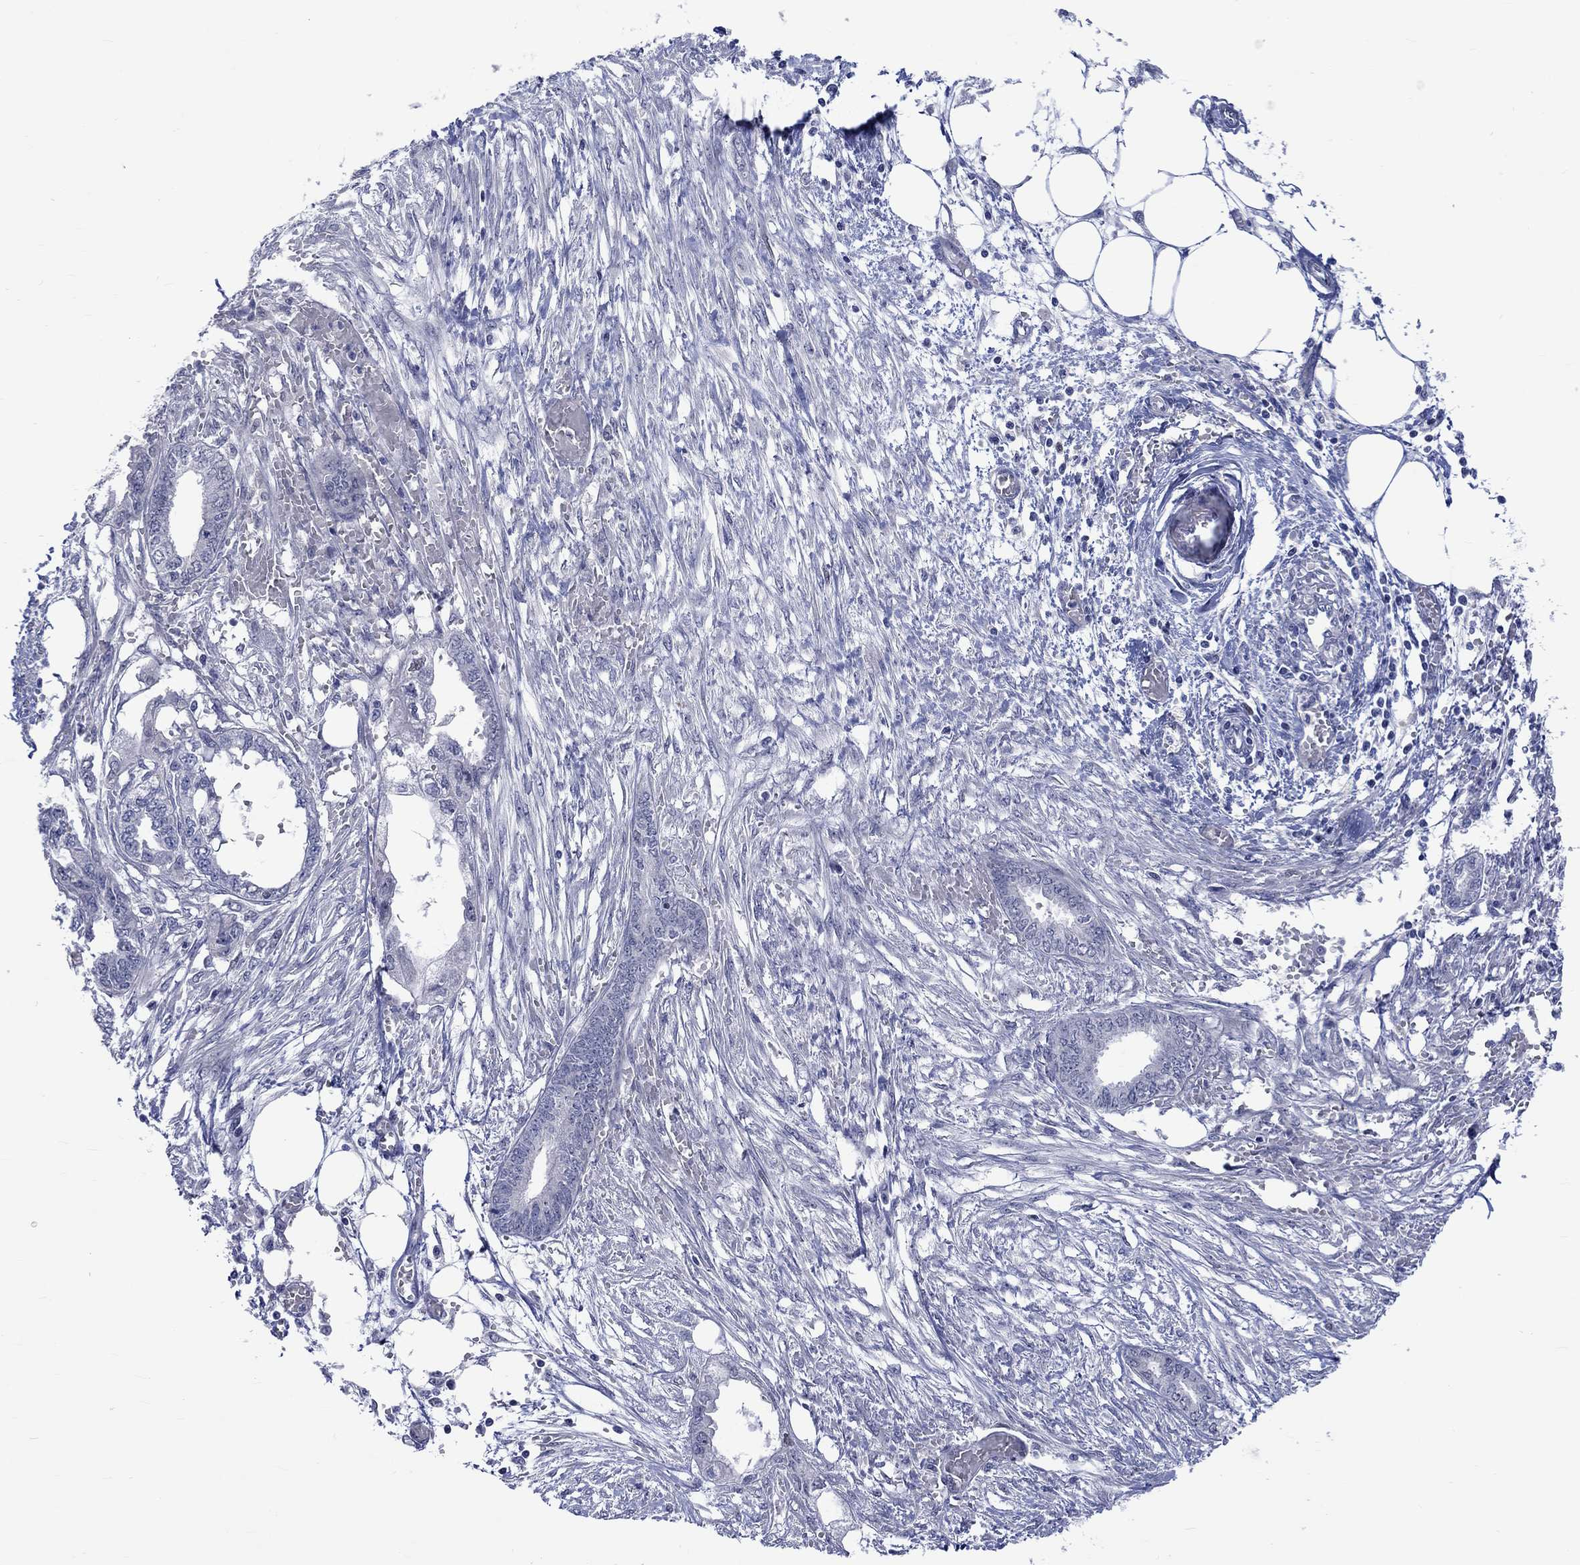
{"staining": {"intensity": "negative", "quantity": "none", "location": "none"}, "tissue": "endometrial cancer", "cell_type": "Tumor cells", "image_type": "cancer", "snomed": [{"axis": "morphology", "description": "Adenocarcinoma, NOS"}, {"axis": "morphology", "description": "Adenocarcinoma, metastatic, NOS"}, {"axis": "topography", "description": "Adipose tissue"}, {"axis": "topography", "description": "Endometrium"}], "caption": "Human endometrial cancer (metastatic adenocarcinoma) stained for a protein using immunohistochemistry shows no positivity in tumor cells.", "gene": "E2F8", "patient": {"sex": "female", "age": 67}}